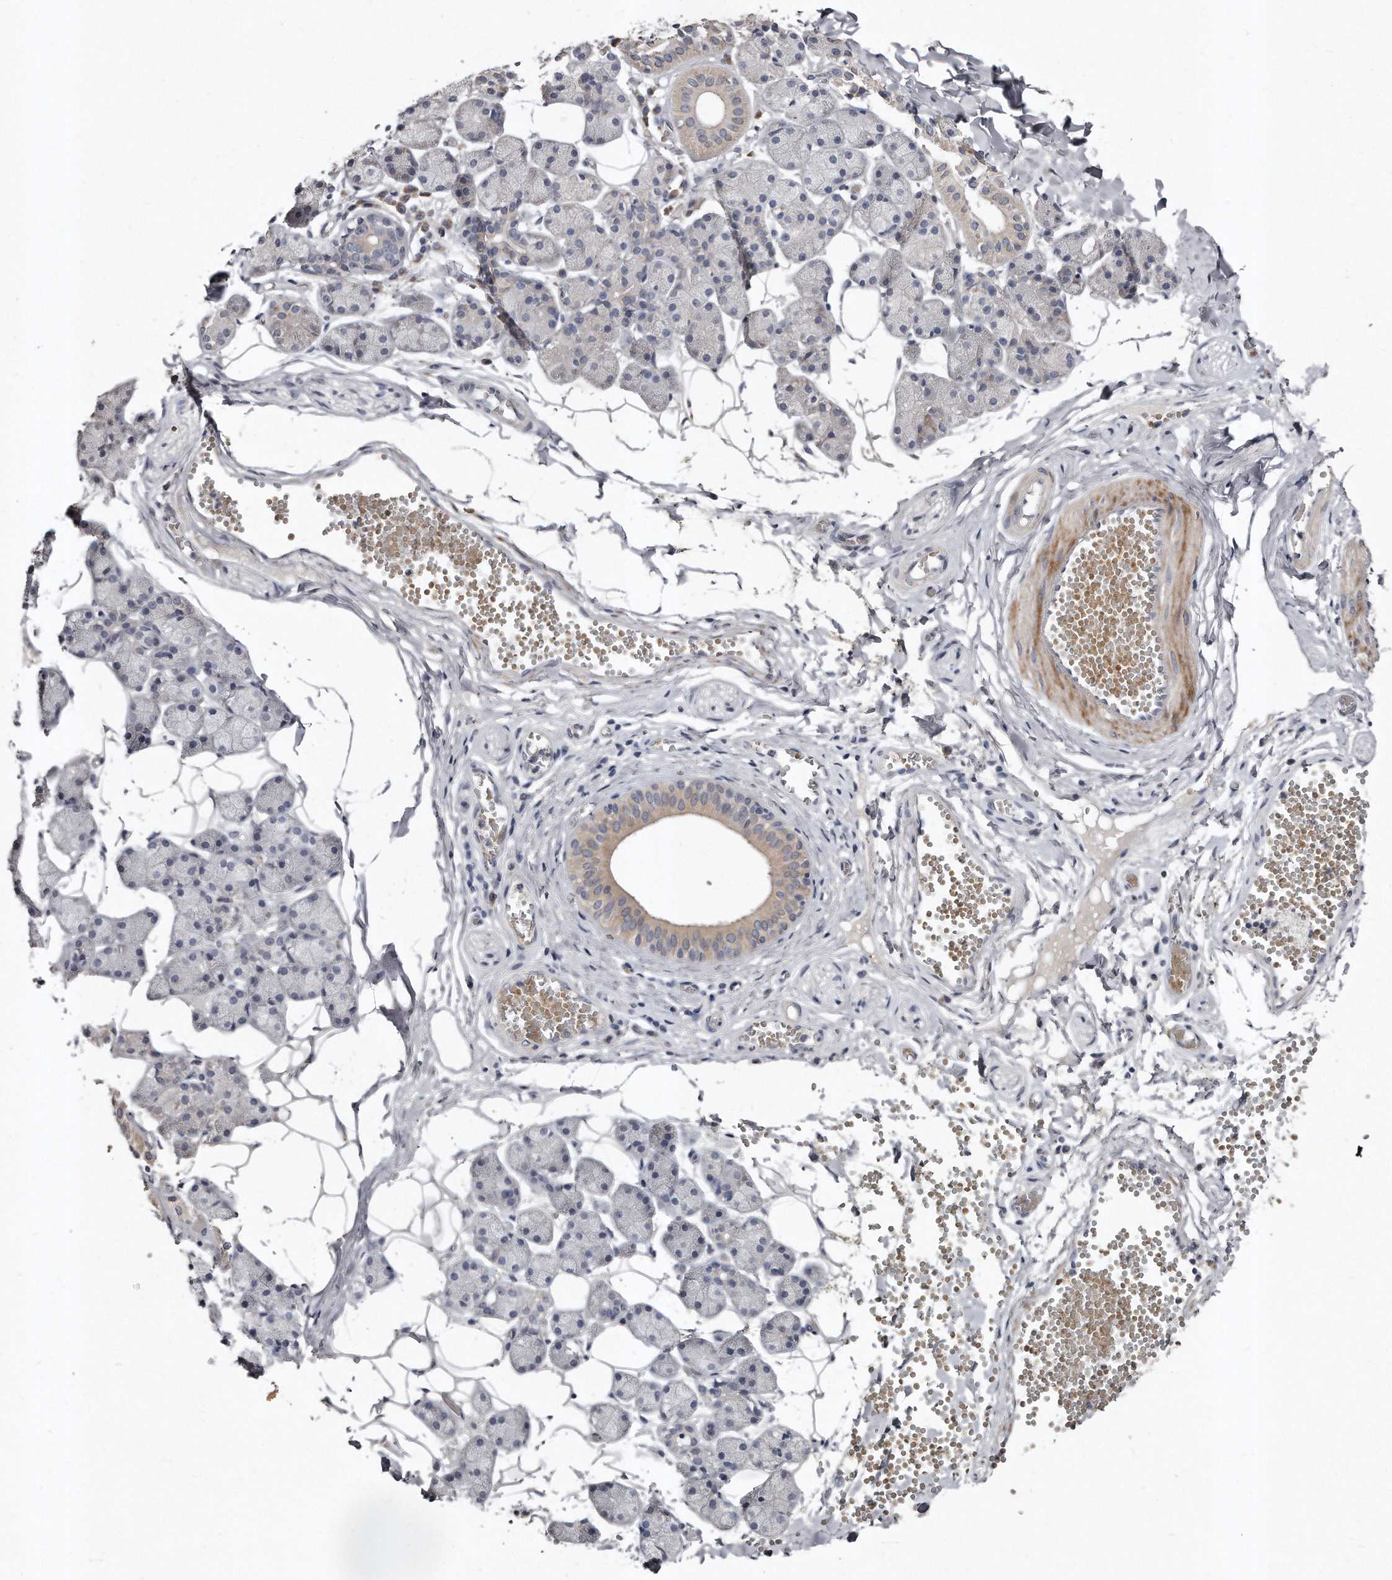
{"staining": {"intensity": "moderate", "quantity": "<25%", "location": "cytoplasmic/membranous"}, "tissue": "salivary gland", "cell_type": "Glandular cells", "image_type": "normal", "snomed": [{"axis": "morphology", "description": "Normal tissue, NOS"}, {"axis": "topography", "description": "Salivary gland"}], "caption": "Immunohistochemistry (IHC) of unremarkable human salivary gland demonstrates low levels of moderate cytoplasmic/membranous expression in about <25% of glandular cells.", "gene": "TECR", "patient": {"sex": "female", "age": 33}}